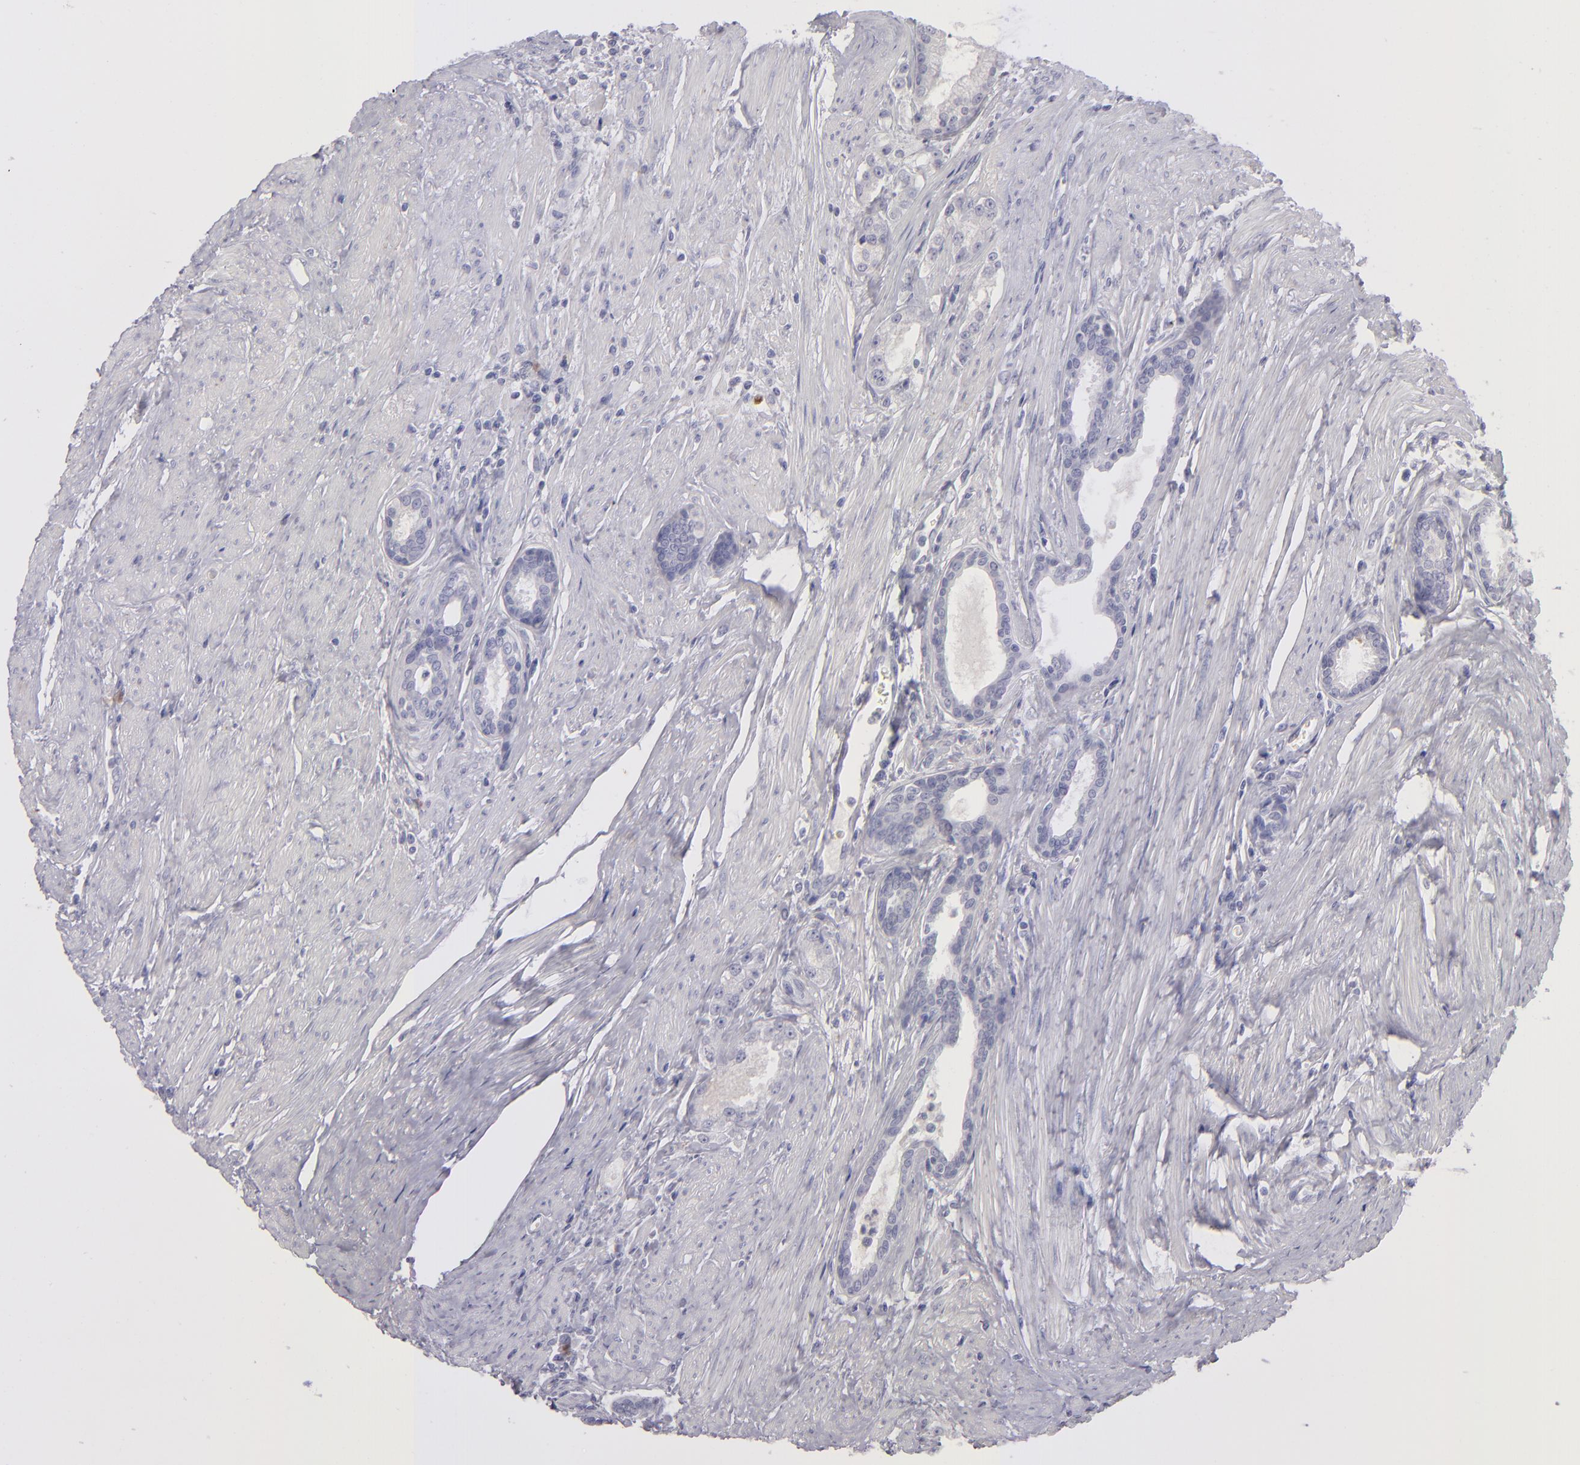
{"staining": {"intensity": "negative", "quantity": "none", "location": "none"}, "tissue": "prostate cancer", "cell_type": "Tumor cells", "image_type": "cancer", "snomed": [{"axis": "morphology", "description": "Adenocarcinoma, Medium grade"}, {"axis": "topography", "description": "Prostate"}], "caption": "Immunohistochemistry (IHC) micrograph of human prostate cancer (adenocarcinoma (medium-grade)) stained for a protein (brown), which shows no positivity in tumor cells.", "gene": "TNNC1", "patient": {"sex": "male", "age": 72}}